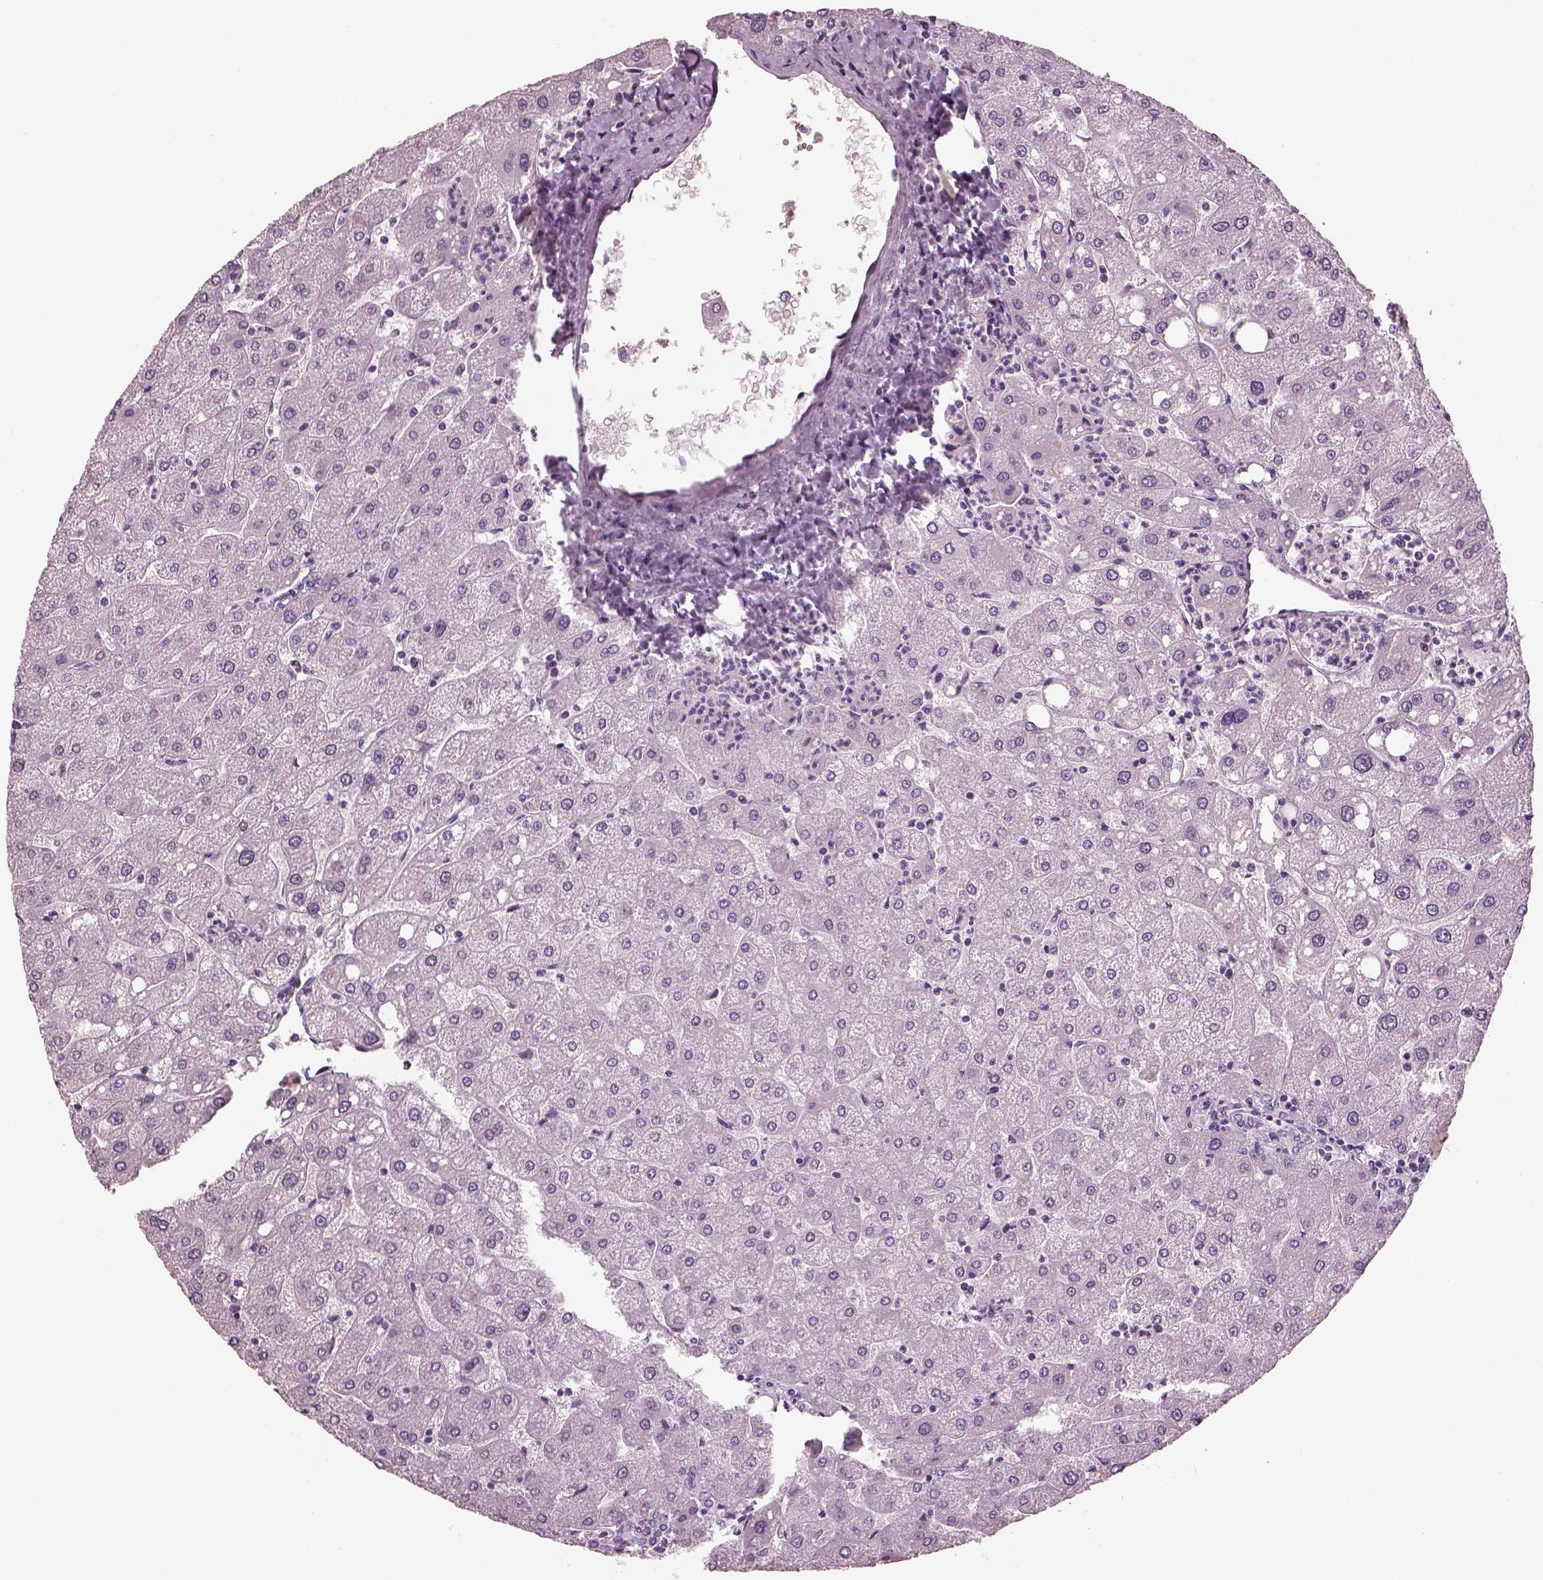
{"staining": {"intensity": "negative", "quantity": "none", "location": "none"}, "tissue": "liver", "cell_type": "Cholangiocytes", "image_type": "normal", "snomed": [{"axis": "morphology", "description": "Normal tissue, NOS"}, {"axis": "topography", "description": "Liver"}], "caption": "This is an IHC histopathology image of unremarkable liver. There is no expression in cholangiocytes.", "gene": "PACRG", "patient": {"sex": "male", "age": 67}}